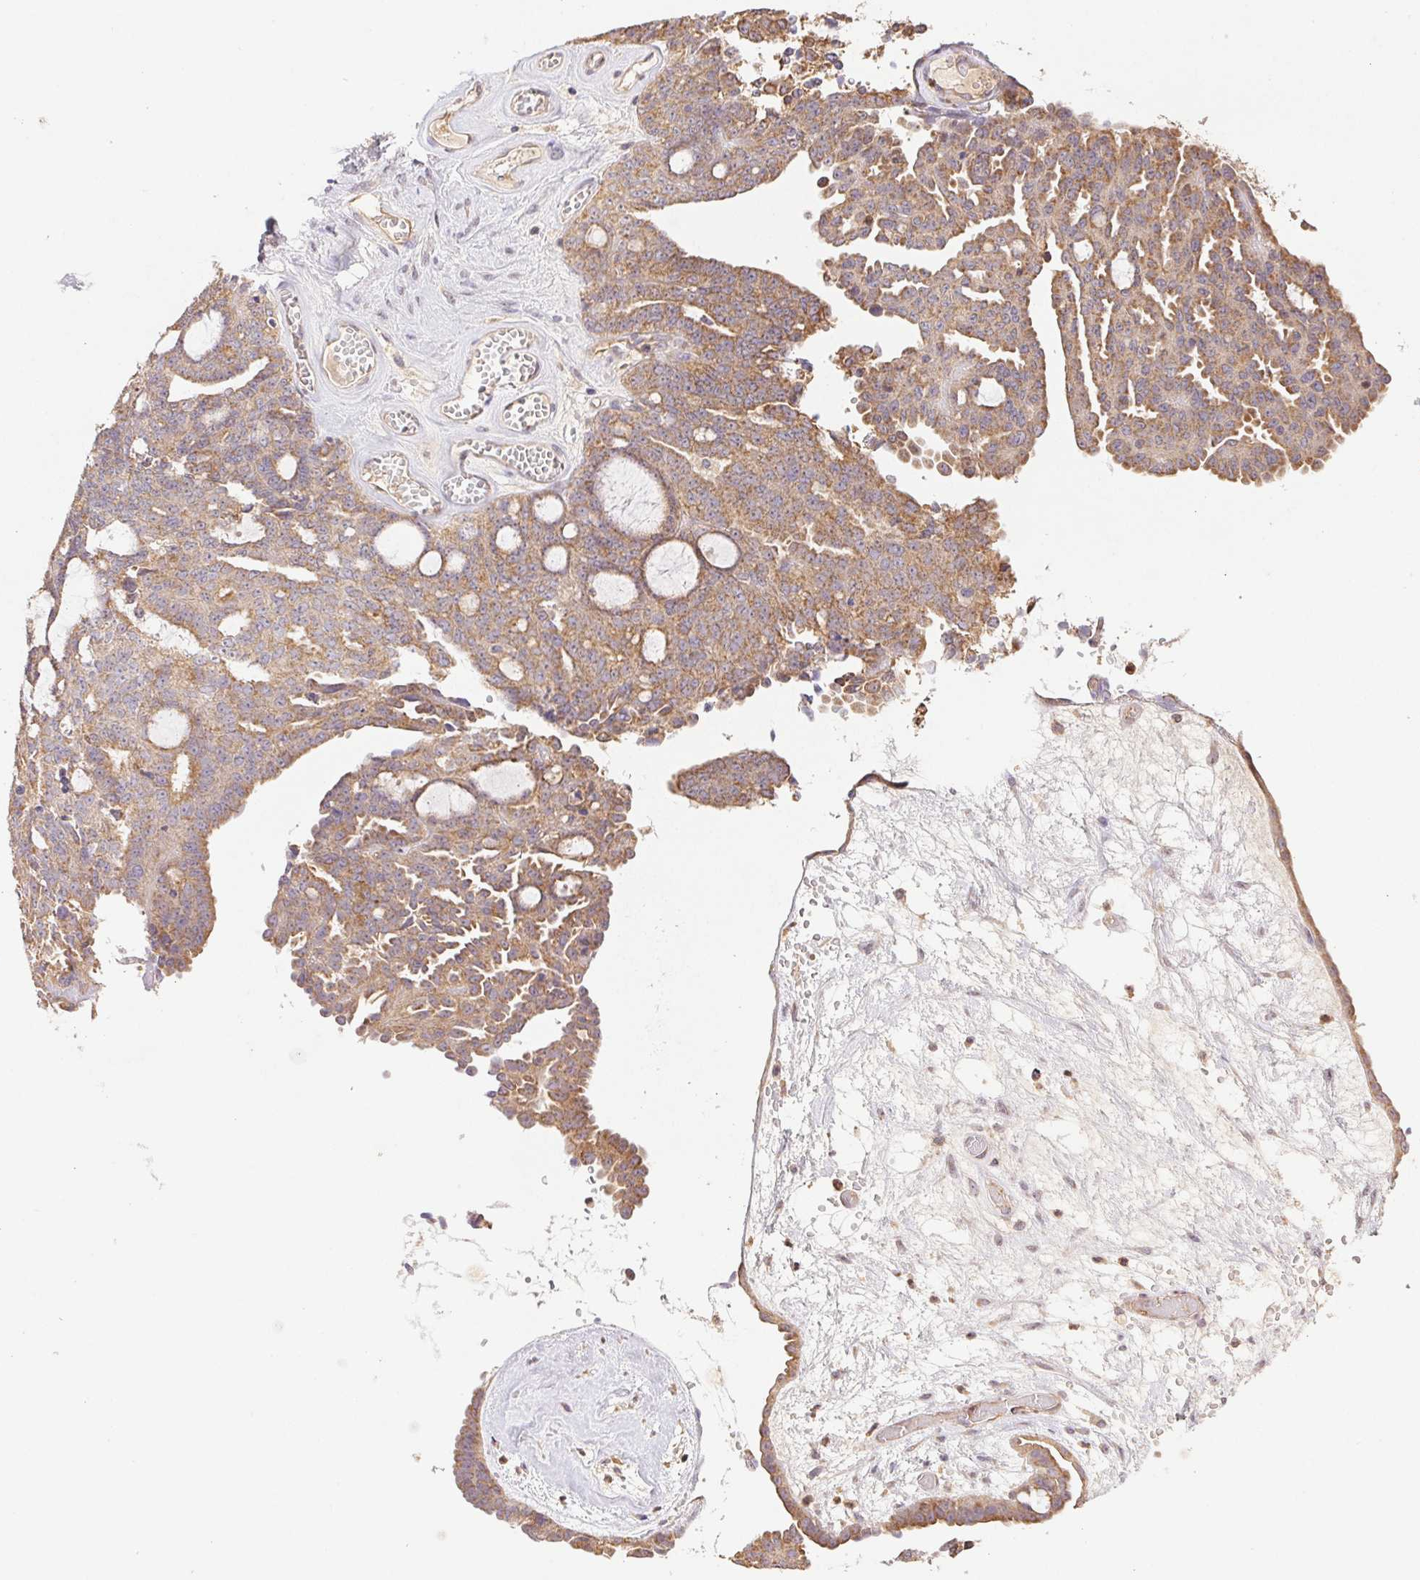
{"staining": {"intensity": "moderate", "quantity": ">75%", "location": "cytoplasmic/membranous"}, "tissue": "ovarian cancer", "cell_type": "Tumor cells", "image_type": "cancer", "snomed": [{"axis": "morphology", "description": "Cystadenocarcinoma, serous, NOS"}, {"axis": "topography", "description": "Ovary"}], "caption": "A medium amount of moderate cytoplasmic/membranous positivity is appreciated in about >75% of tumor cells in ovarian cancer tissue.", "gene": "RAB11A", "patient": {"sex": "female", "age": 71}}